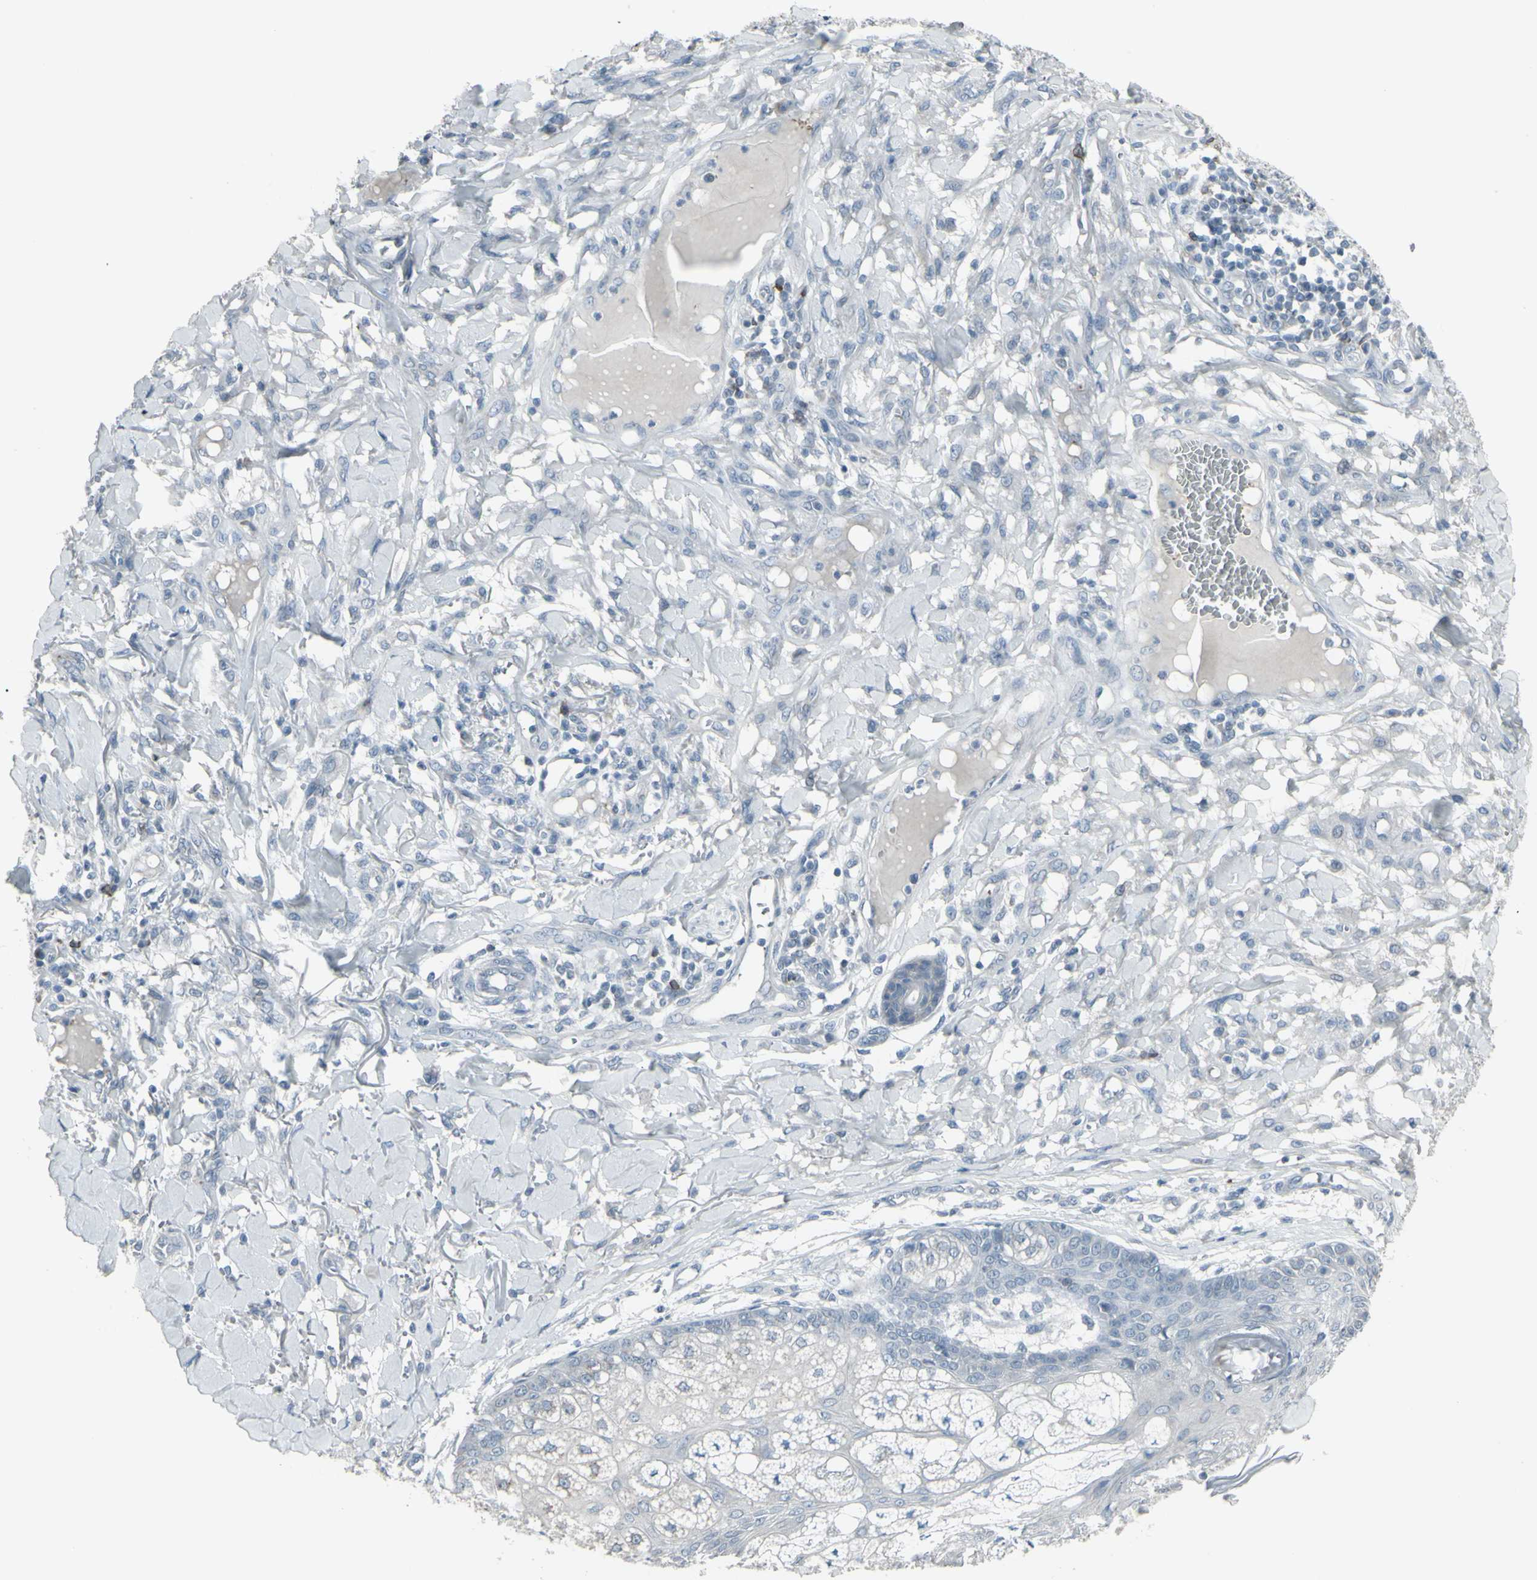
{"staining": {"intensity": "negative", "quantity": "none", "location": "none"}, "tissue": "skin cancer", "cell_type": "Tumor cells", "image_type": "cancer", "snomed": [{"axis": "morphology", "description": "Squamous cell carcinoma, NOS"}, {"axis": "topography", "description": "Skin"}], "caption": "This is an IHC image of squamous cell carcinoma (skin). There is no positivity in tumor cells.", "gene": "CD79B", "patient": {"sex": "female", "age": 78}}